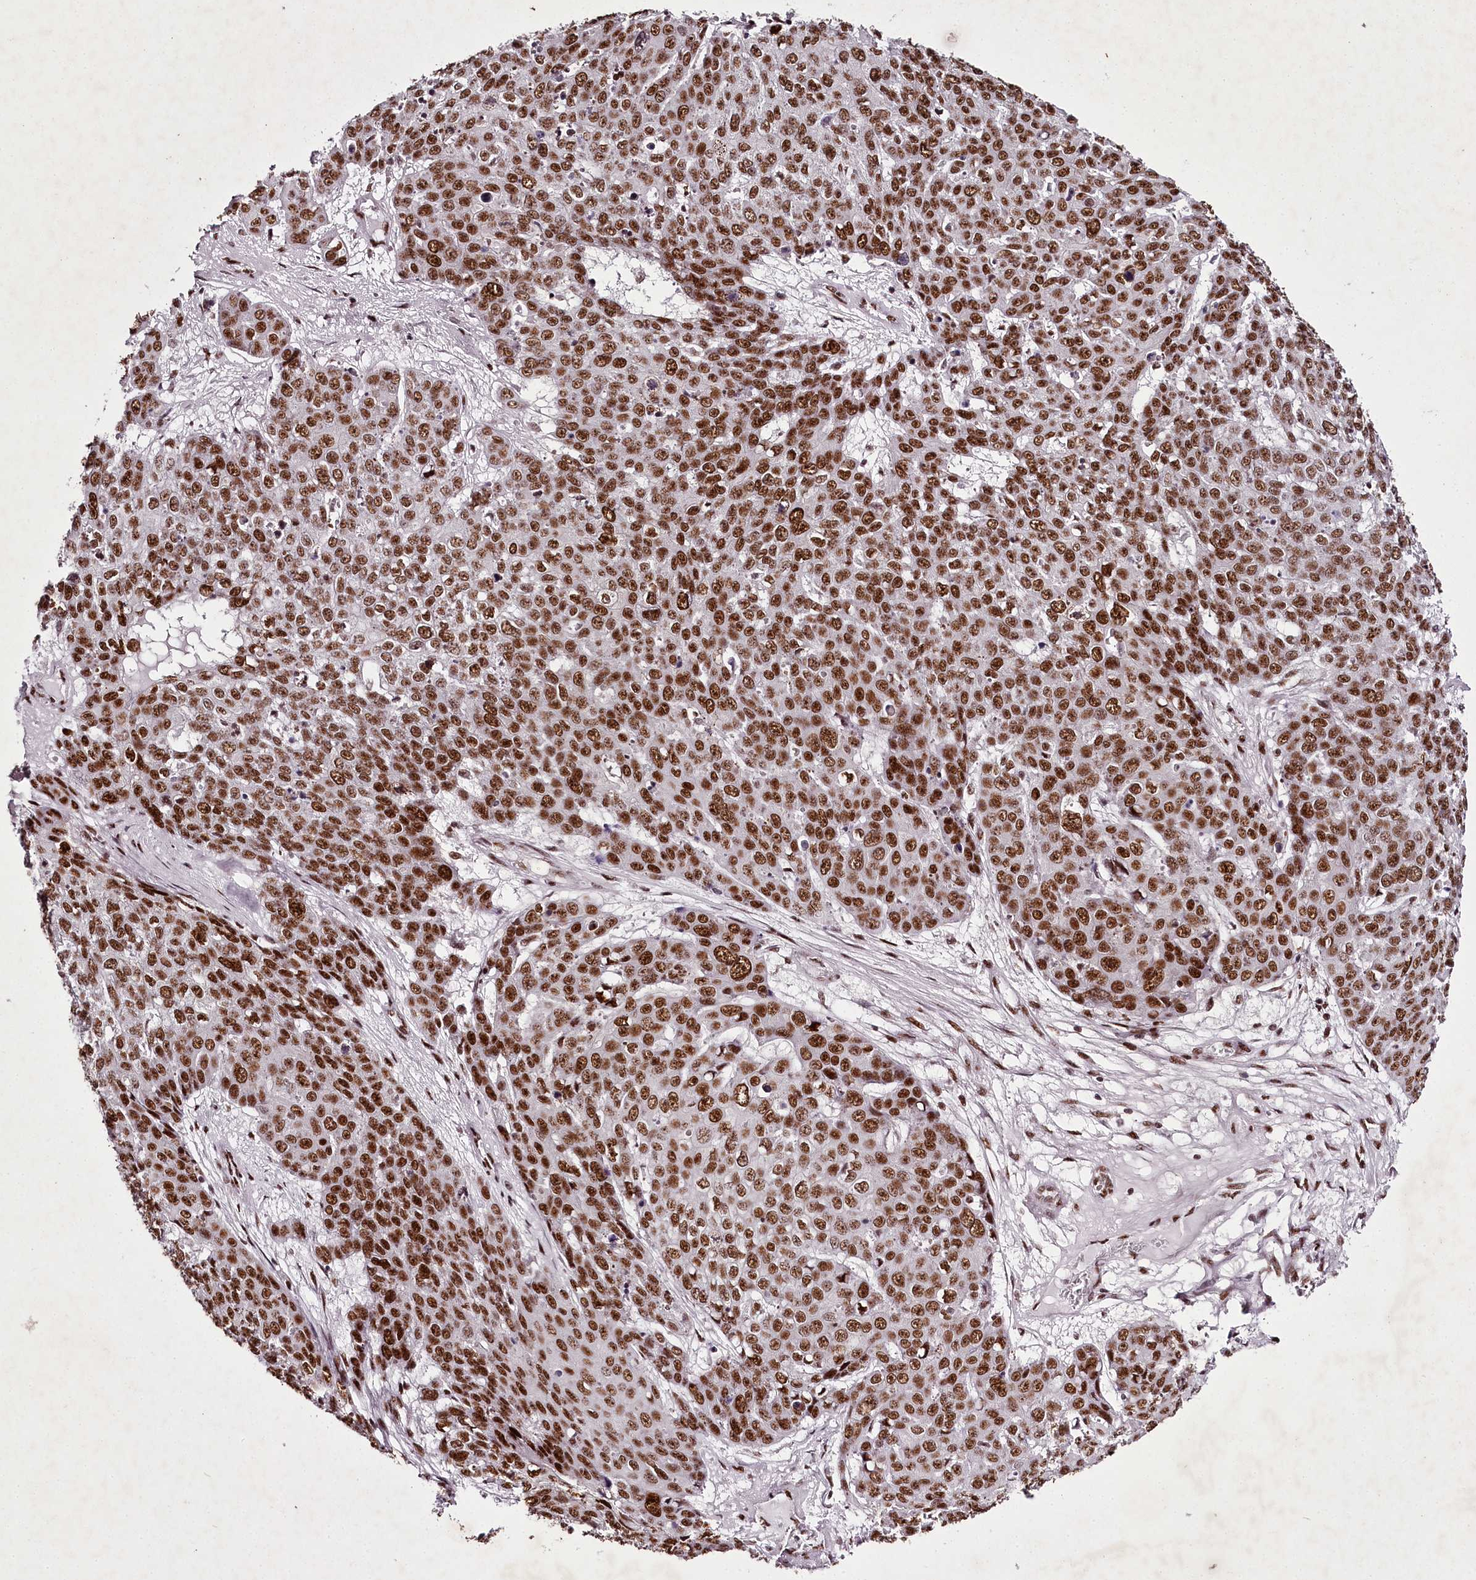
{"staining": {"intensity": "strong", "quantity": ">75%", "location": "nuclear"}, "tissue": "skin cancer", "cell_type": "Tumor cells", "image_type": "cancer", "snomed": [{"axis": "morphology", "description": "Squamous cell carcinoma, NOS"}, {"axis": "topography", "description": "Skin"}], "caption": "Immunohistochemical staining of human squamous cell carcinoma (skin) exhibits high levels of strong nuclear protein expression in approximately >75% of tumor cells. (IHC, brightfield microscopy, high magnification).", "gene": "PSPC1", "patient": {"sex": "male", "age": 71}}